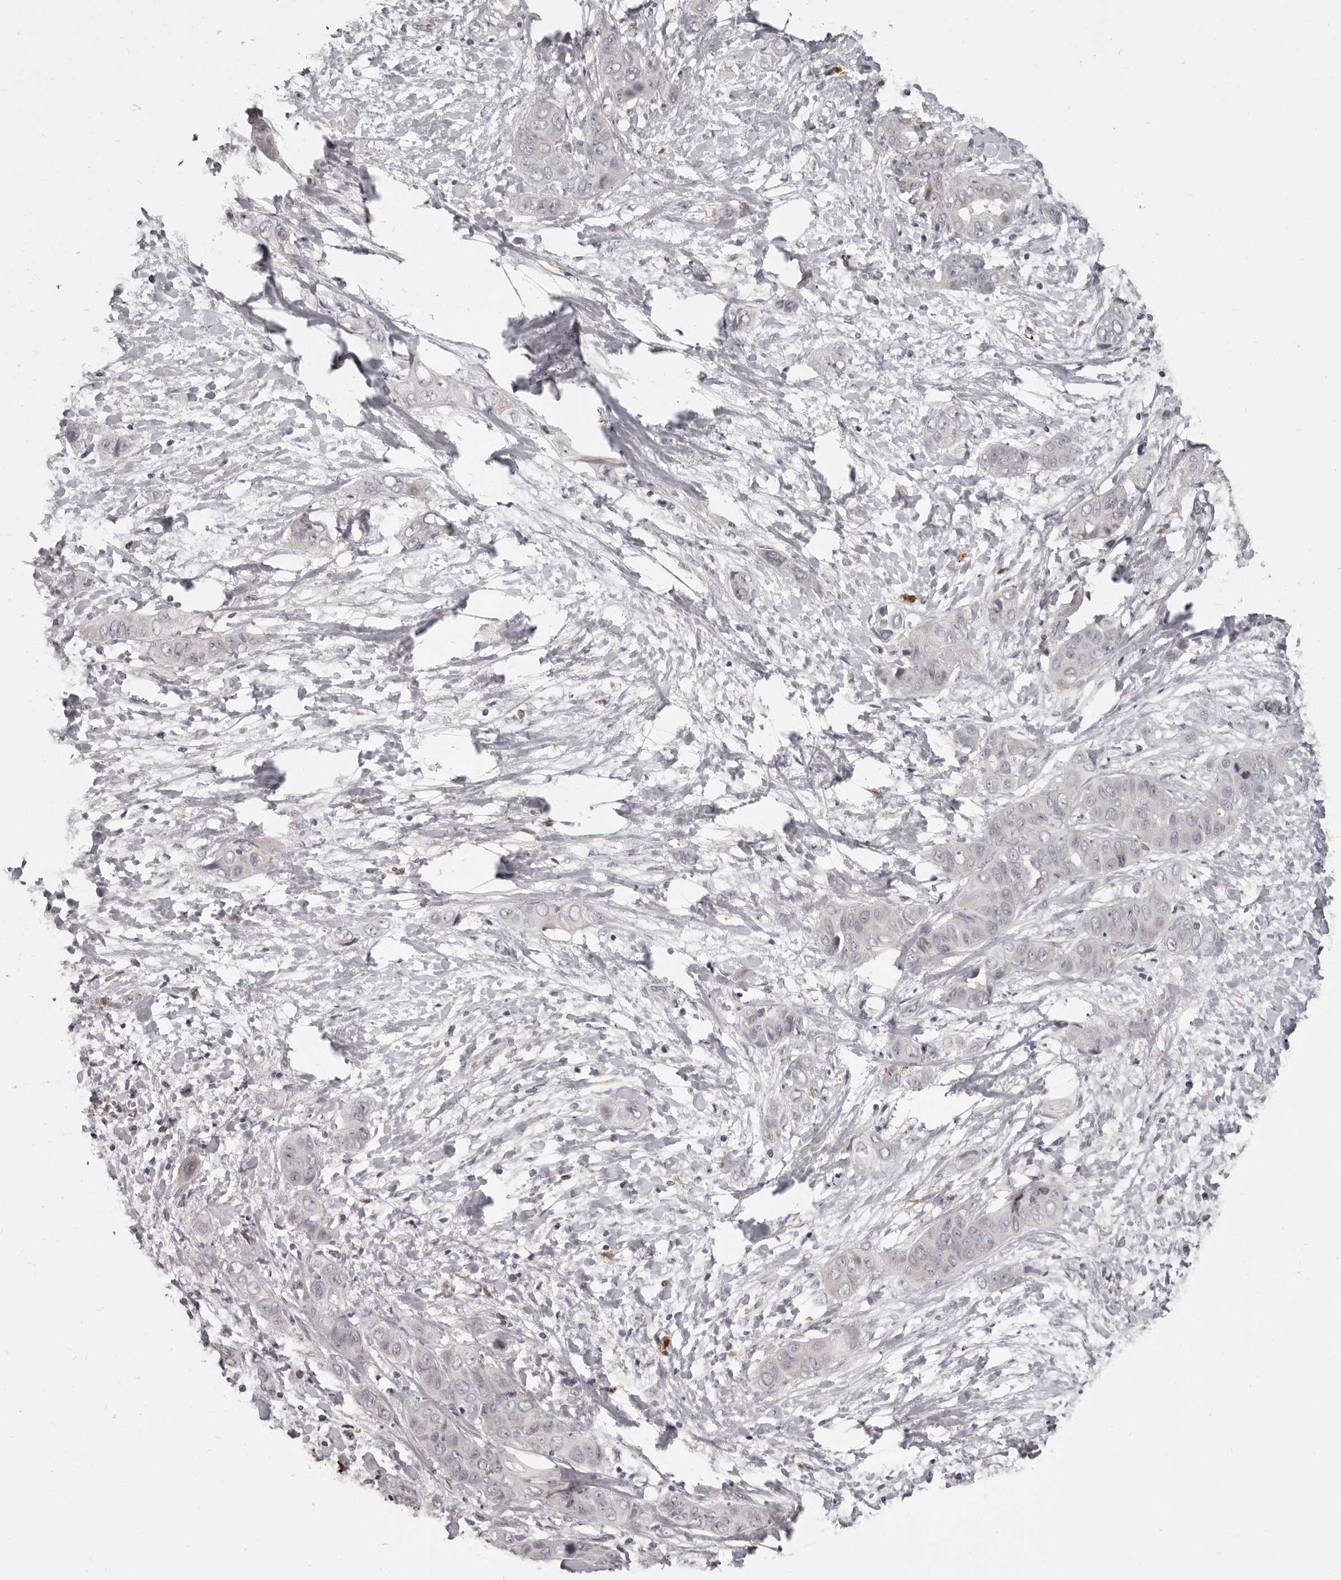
{"staining": {"intensity": "negative", "quantity": "none", "location": "none"}, "tissue": "liver cancer", "cell_type": "Tumor cells", "image_type": "cancer", "snomed": [{"axis": "morphology", "description": "Cholangiocarcinoma"}, {"axis": "topography", "description": "Liver"}], "caption": "The photomicrograph exhibits no significant expression in tumor cells of liver cancer (cholangiocarcinoma).", "gene": "GPR157", "patient": {"sex": "female", "age": 52}}